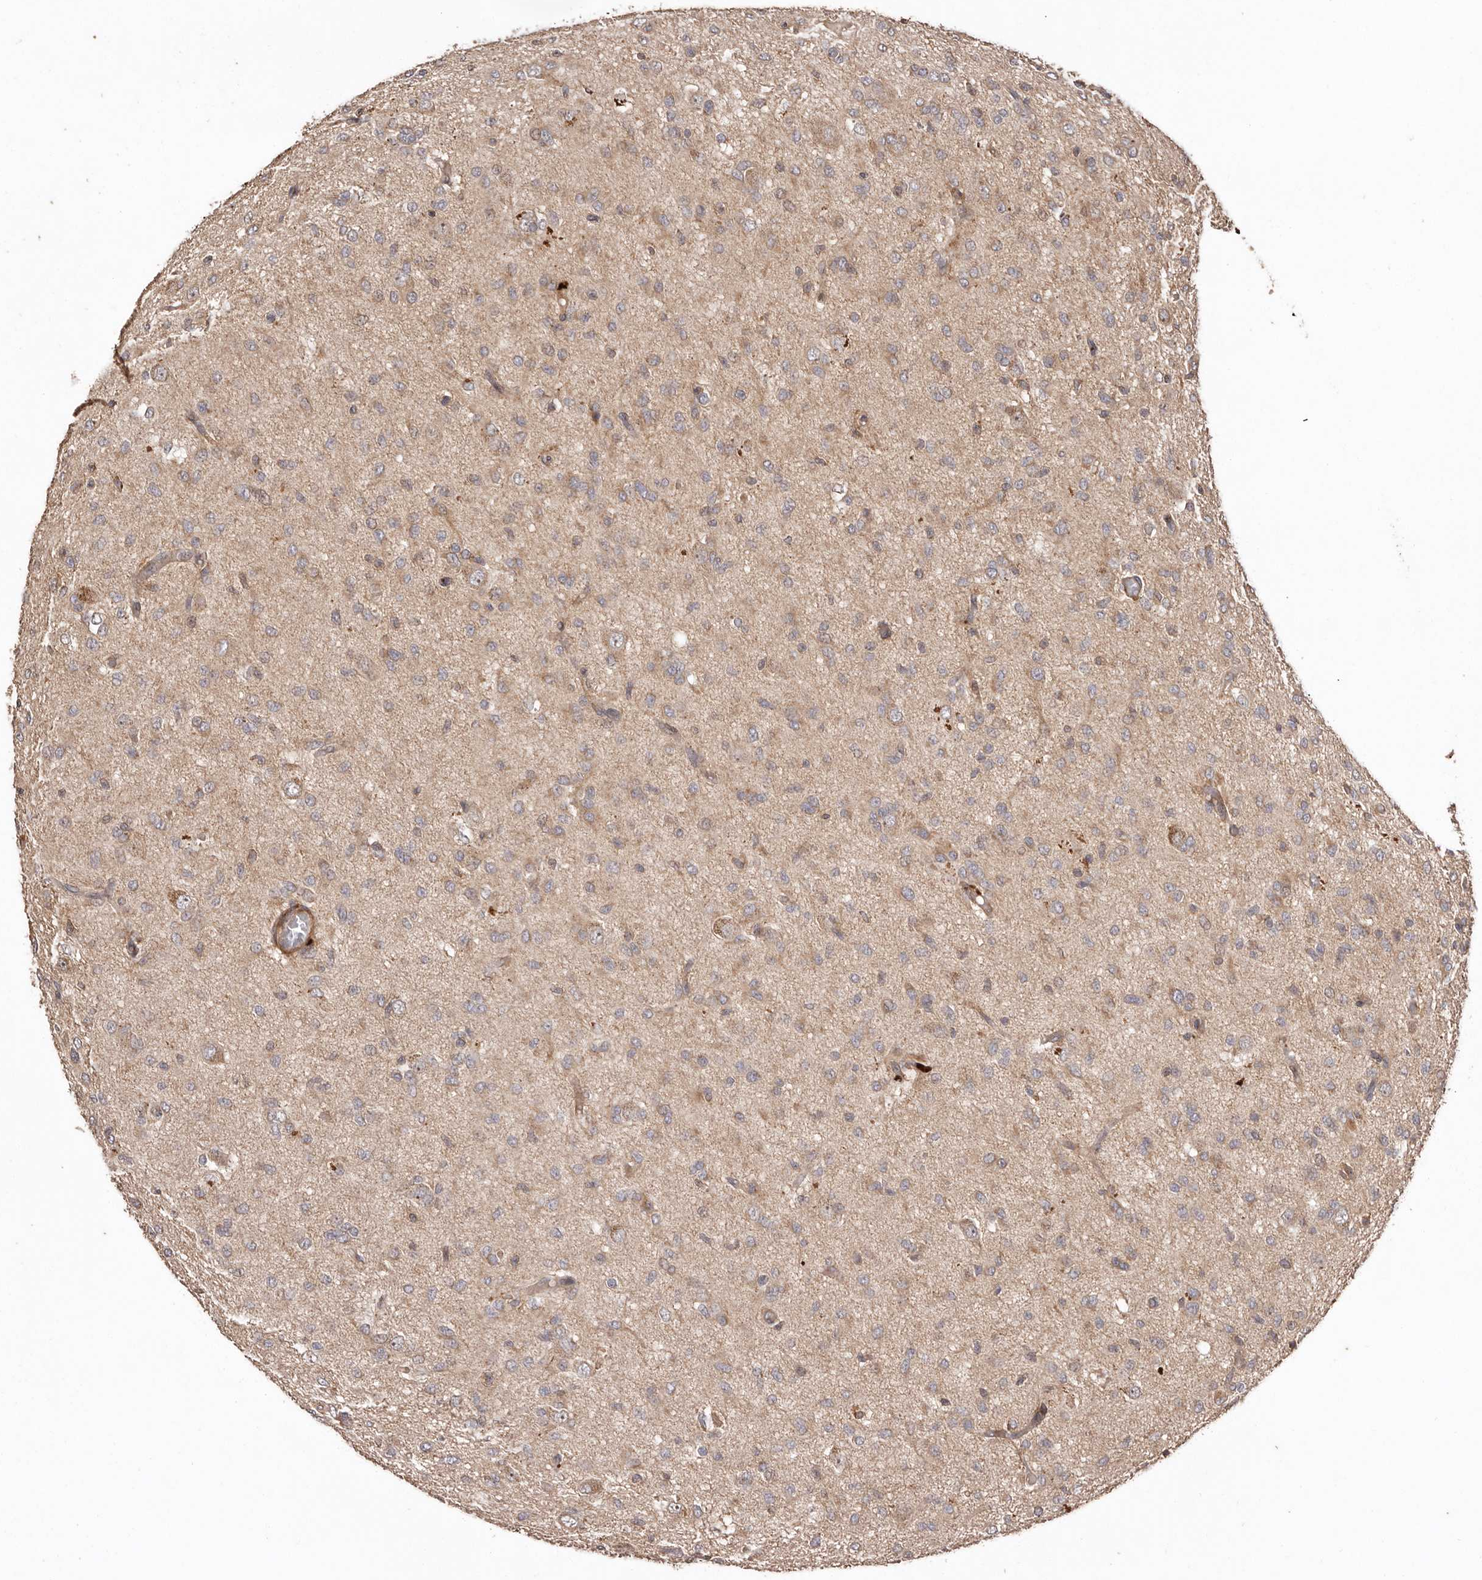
{"staining": {"intensity": "weak", "quantity": "25%-75%", "location": "cytoplasmic/membranous"}, "tissue": "glioma", "cell_type": "Tumor cells", "image_type": "cancer", "snomed": [{"axis": "morphology", "description": "Glioma, malignant, High grade"}, {"axis": "topography", "description": "Brain"}], "caption": "Malignant glioma (high-grade) stained with a protein marker reveals weak staining in tumor cells.", "gene": "RWDD1", "patient": {"sex": "female", "age": 59}}